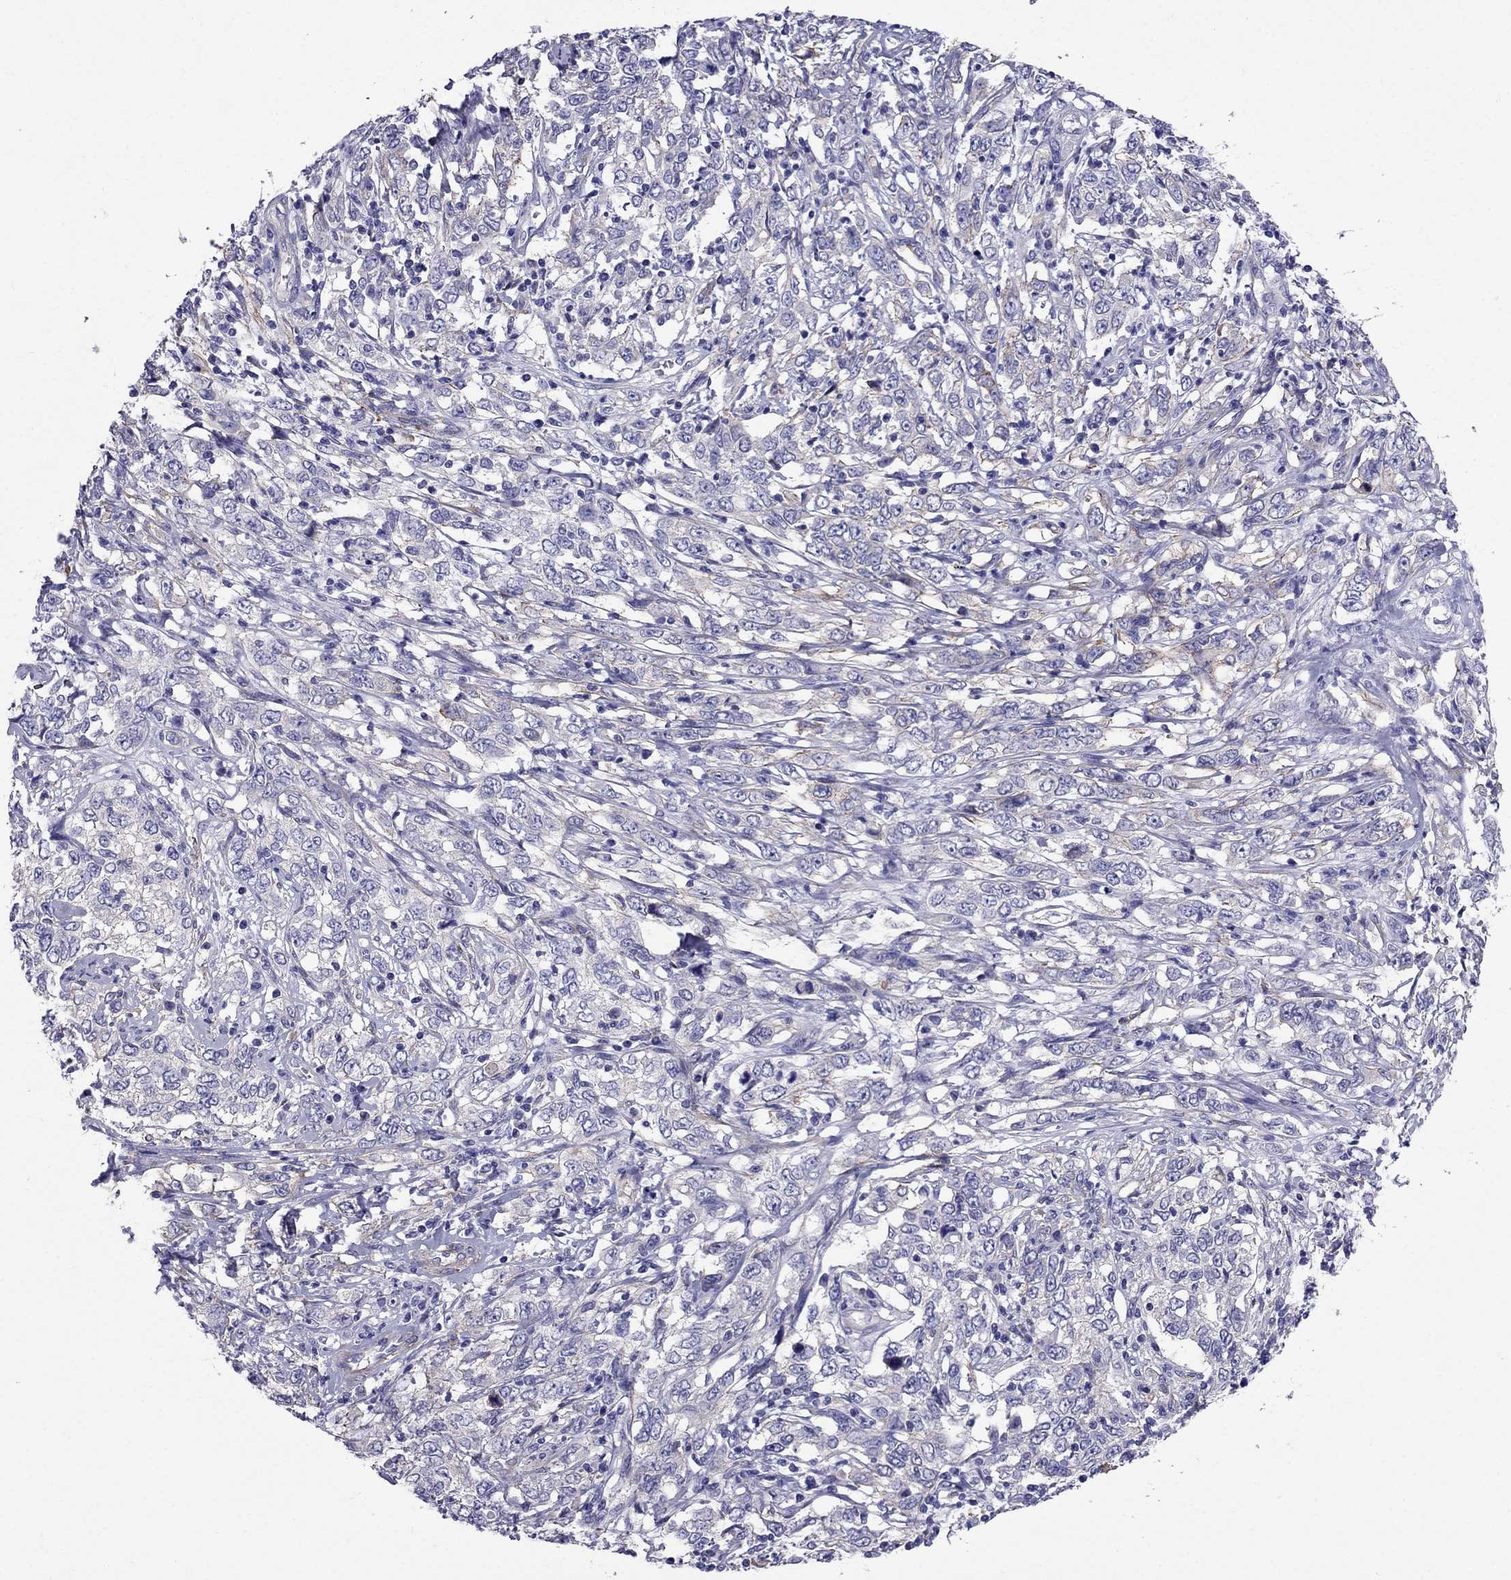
{"staining": {"intensity": "negative", "quantity": "none", "location": "none"}, "tissue": "cervical cancer", "cell_type": "Tumor cells", "image_type": "cancer", "snomed": [{"axis": "morphology", "description": "Adenocarcinoma, NOS"}, {"axis": "topography", "description": "Cervix"}], "caption": "This histopathology image is of cervical adenocarcinoma stained with immunohistochemistry (IHC) to label a protein in brown with the nuclei are counter-stained blue. There is no staining in tumor cells.", "gene": "GPR50", "patient": {"sex": "female", "age": 40}}